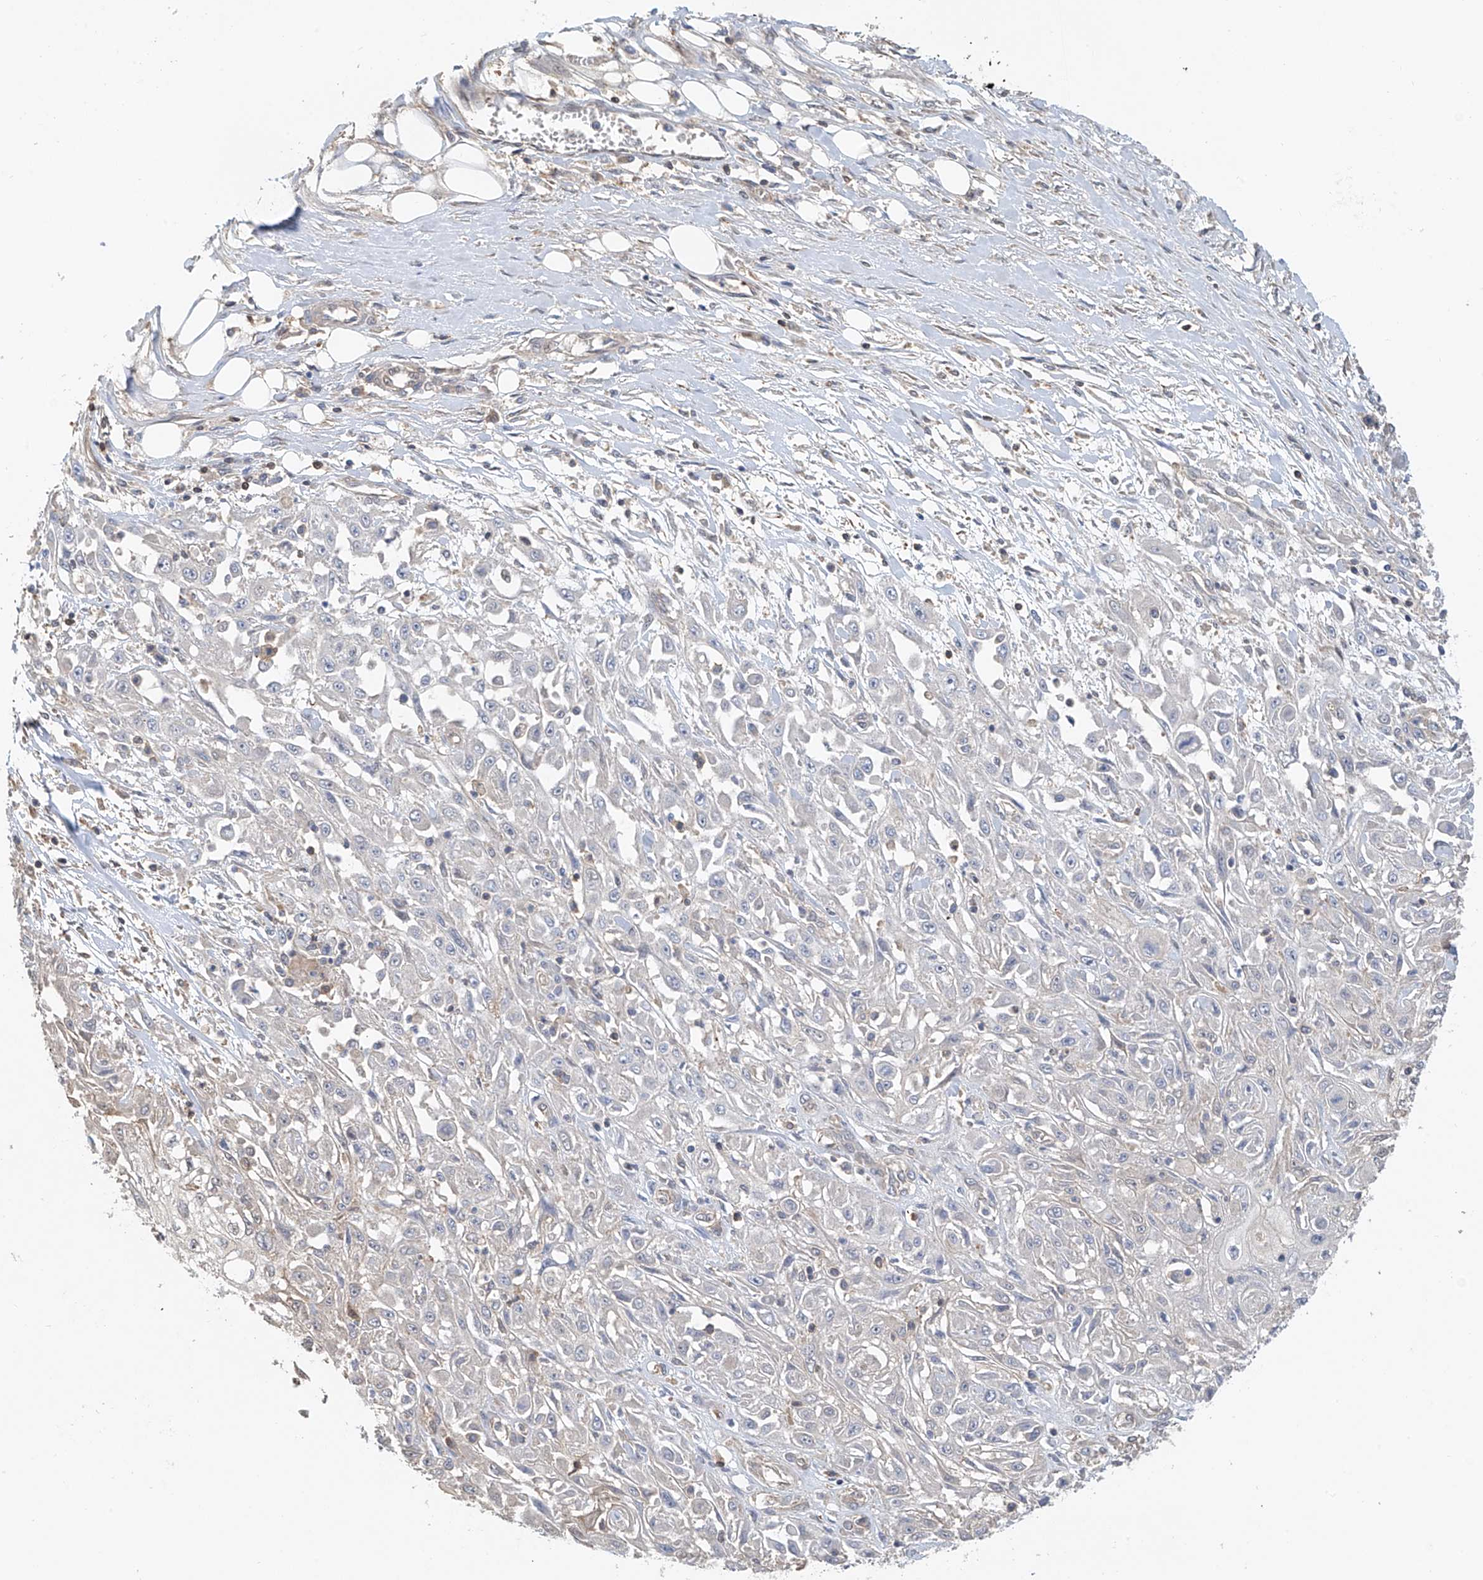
{"staining": {"intensity": "negative", "quantity": "none", "location": "none"}, "tissue": "skin cancer", "cell_type": "Tumor cells", "image_type": "cancer", "snomed": [{"axis": "morphology", "description": "Squamous cell carcinoma, NOS"}, {"axis": "morphology", "description": "Squamous cell carcinoma, metastatic, NOS"}, {"axis": "topography", "description": "Skin"}, {"axis": "topography", "description": "Lymph node"}], "caption": "IHC micrograph of skin cancer stained for a protein (brown), which displays no expression in tumor cells. (Stains: DAB (3,3'-diaminobenzidine) immunohistochemistry (IHC) with hematoxylin counter stain, Microscopy: brightfield microscopy at high magnification).", "gene": "PMM1", "patient": {"sex": "male", "age": 75}}